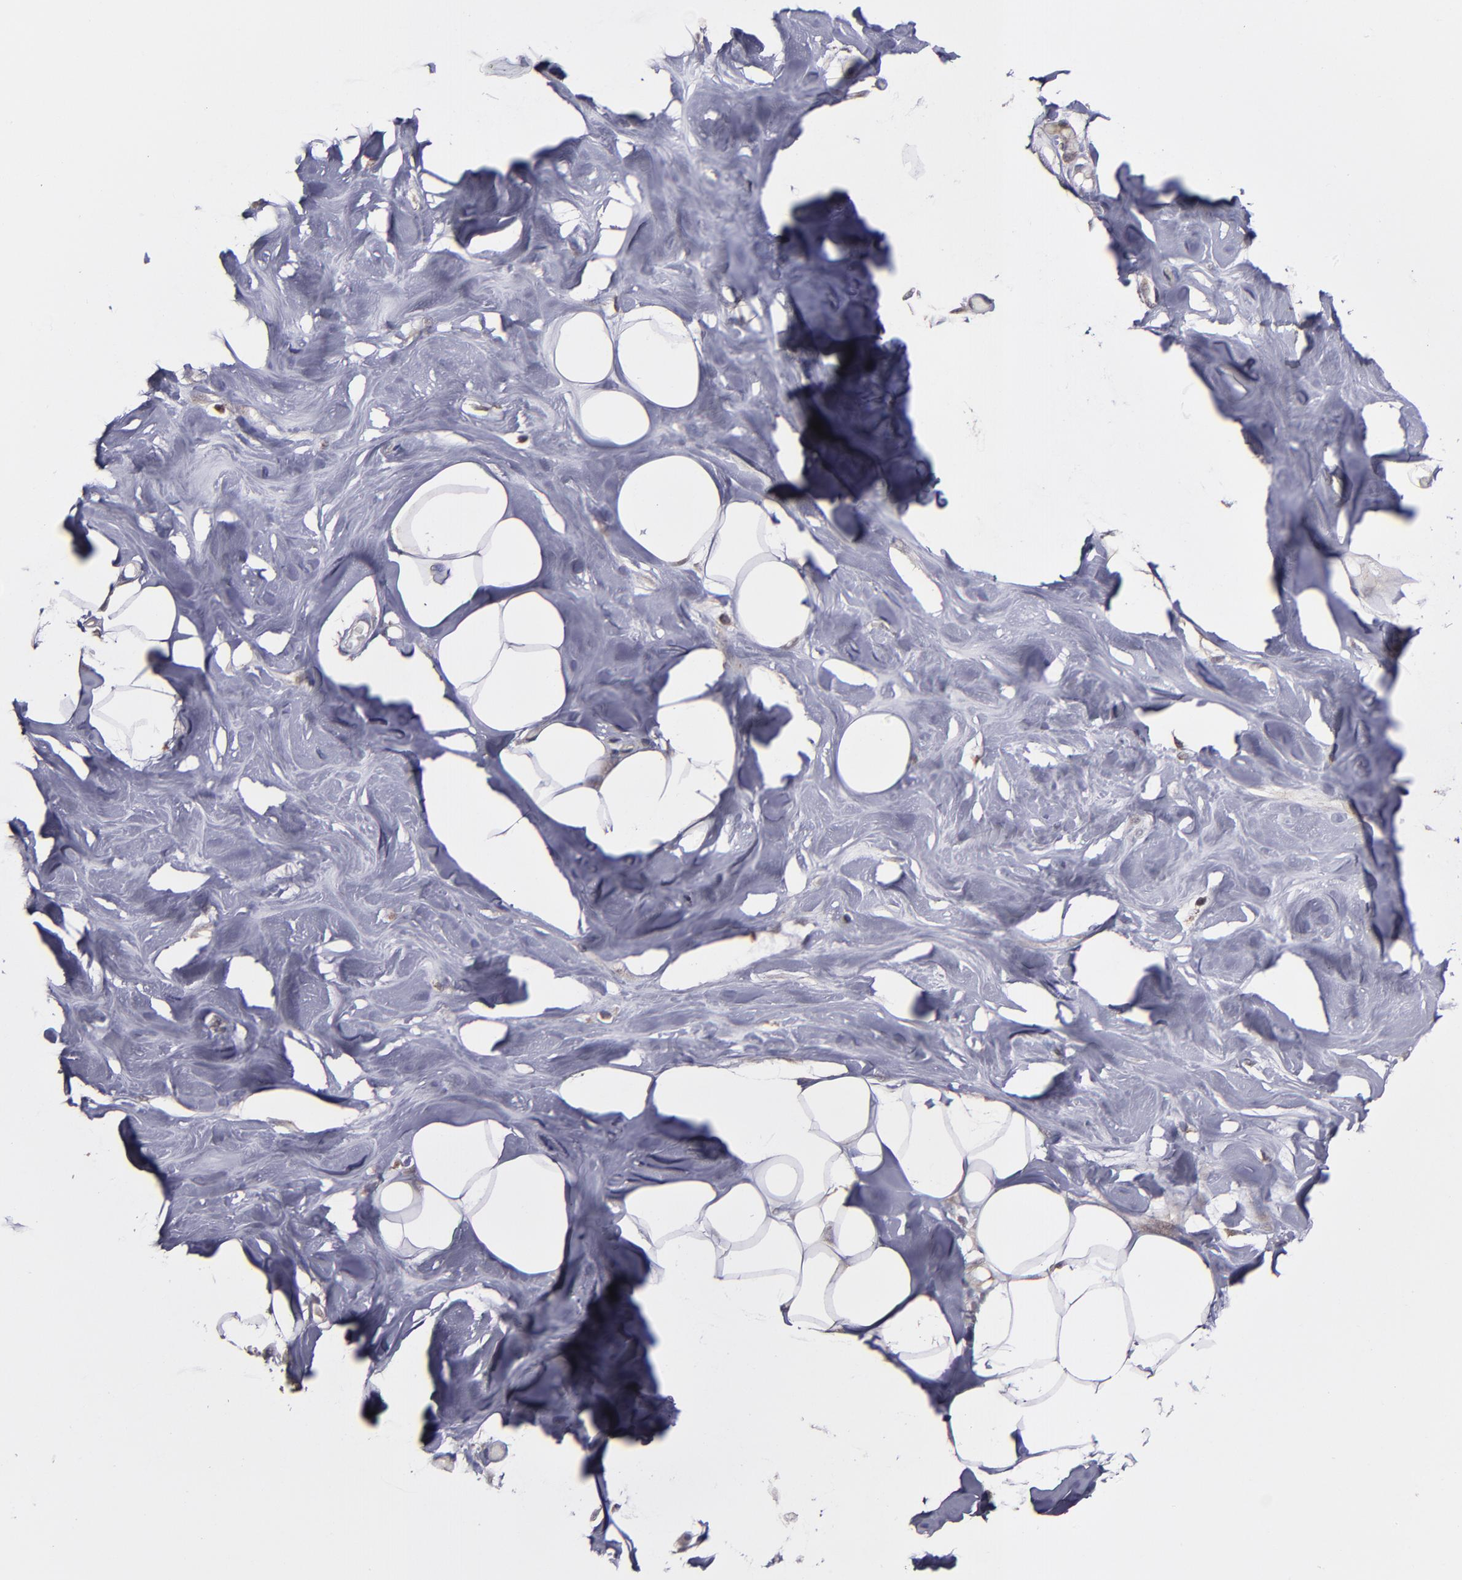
{"staining": {"intensity": "negative", "quantity": "none", "location": "none"}, "tissue": "breast", "cell_type": "Adipocytes", "image_type": "normal", "snomed": [{"axis": "morphology", "description": "Normal tissue, NOS"}, {"axis": "topography", "description": "Breast"}, {"axis": "topography", "description": "Soft tissue"}], "caption": "Immunohistochemistry (IHC) of normal human breast shows no expression in adipocytes. (DAB (3,3'-diaminobenzidine) immunohistochemistry visualized using brightfield microscopy, high magnification).", "gene": "SIPA1L1", "patient": {"sex": "female", "age": 25}}